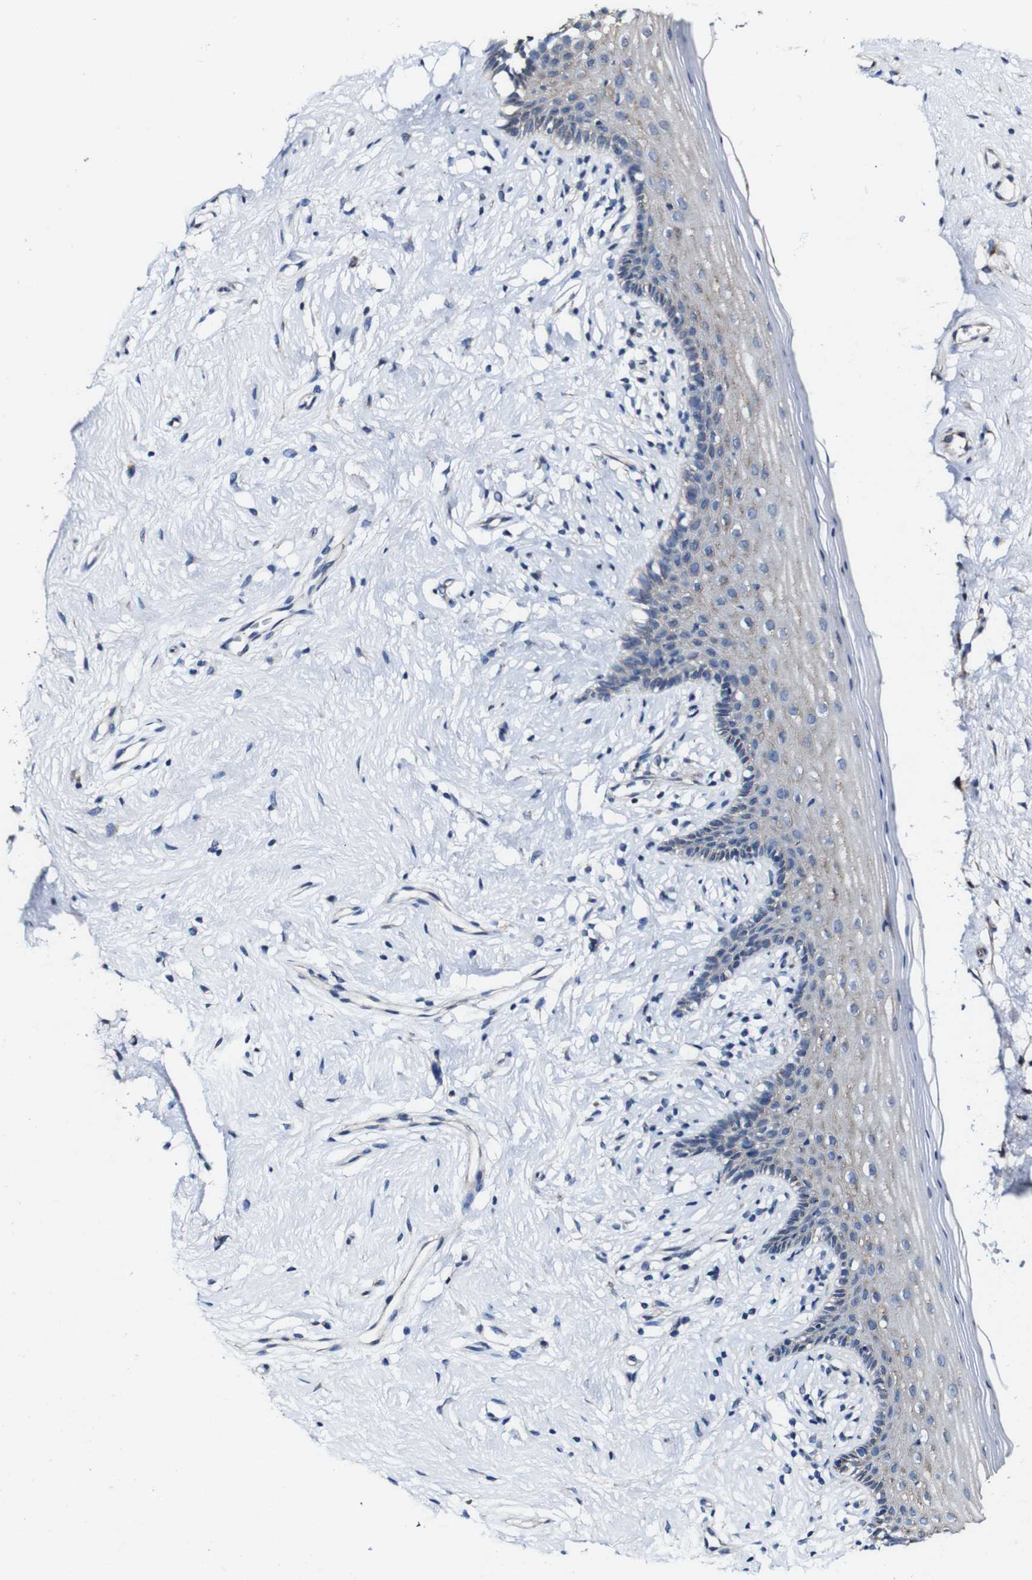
{"staining": {"intensity": "weak", "quantity": "<25%", "location": "cytoplasmic/membranous"}, "tissue": "vagina", "cell_type": "Squamous epithelial cells", "image_type": "normal", "snomed": [{"axis": "morphology", "description": "Normal tissue, NOS"}, {"axis": "topography", "description": "Vagina"}], "caption": "This image is of normal vagina stained with immunohistochemistry to label a protein in brown with the nuclei are counter-stained blue. There is no staining in squamous epithelial cells.", "gene": "CSF1R", "patient": {"sex": "female", "age": 44}}